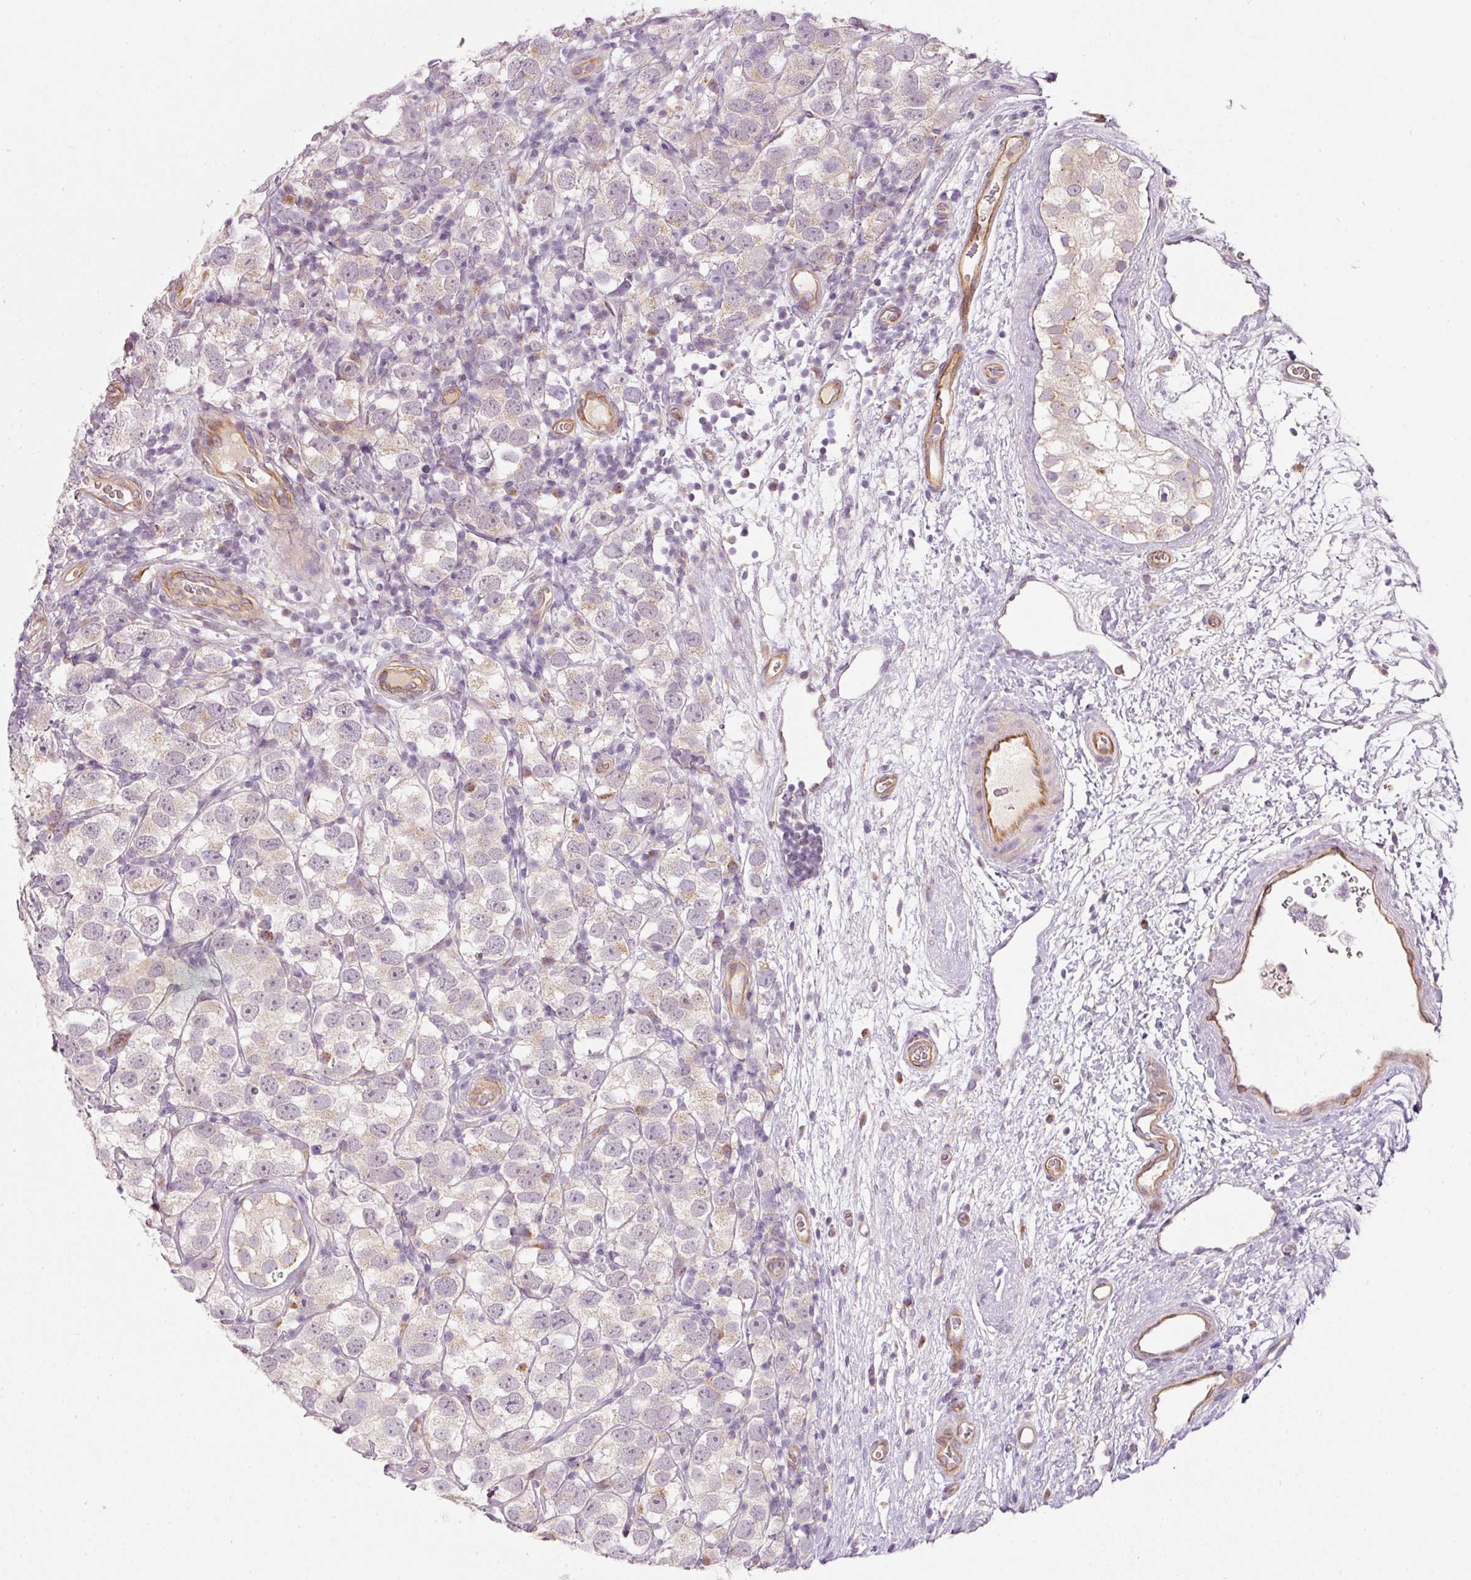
{"staining": {"intensity": "negative", "quantity": "none", "location": "none"}, "tissue": "testis cancer", "cell_type": "Tumor cells", "image_type": "cancer", "snomed": [{"axis": "morphology", "description": "Seminoma, NOS"}, {"axis": "topography", "description": "Testis"}], "caption": "The micrograph demonstrates no significant staining in tumor cells of testis cancer (seminoma).", "gene": "OSR2", "patient": {"sex": "male", "age": 26}}